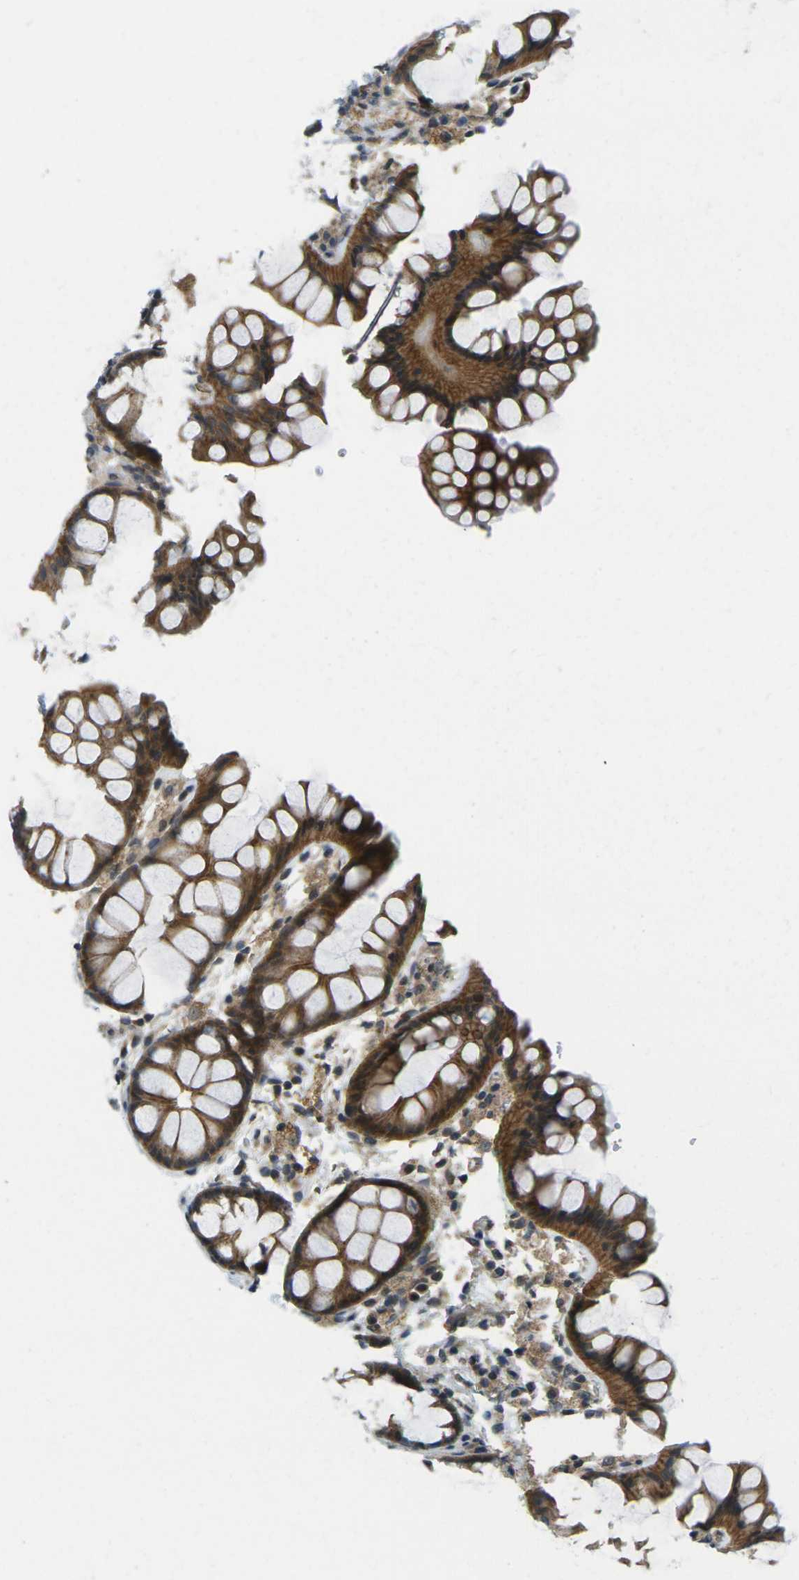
{"staining": {"intensity": "negative", "quantity": "none", "location": "none"}, "tissue": "colon", "cell_type": "Endothelial cells", "image_type": "normal", "snomed": [{"axis": "morphology", "description": "Normal tissue, NOS"}, {"axis": "topography", "description": "Colon"}], "caption": "Endothelial cells show no significant protein positivity in normal colon. Nuclei are stained in blue.", "gene": "KCTD10", "patient": {"sex": "female", "age": 55}}